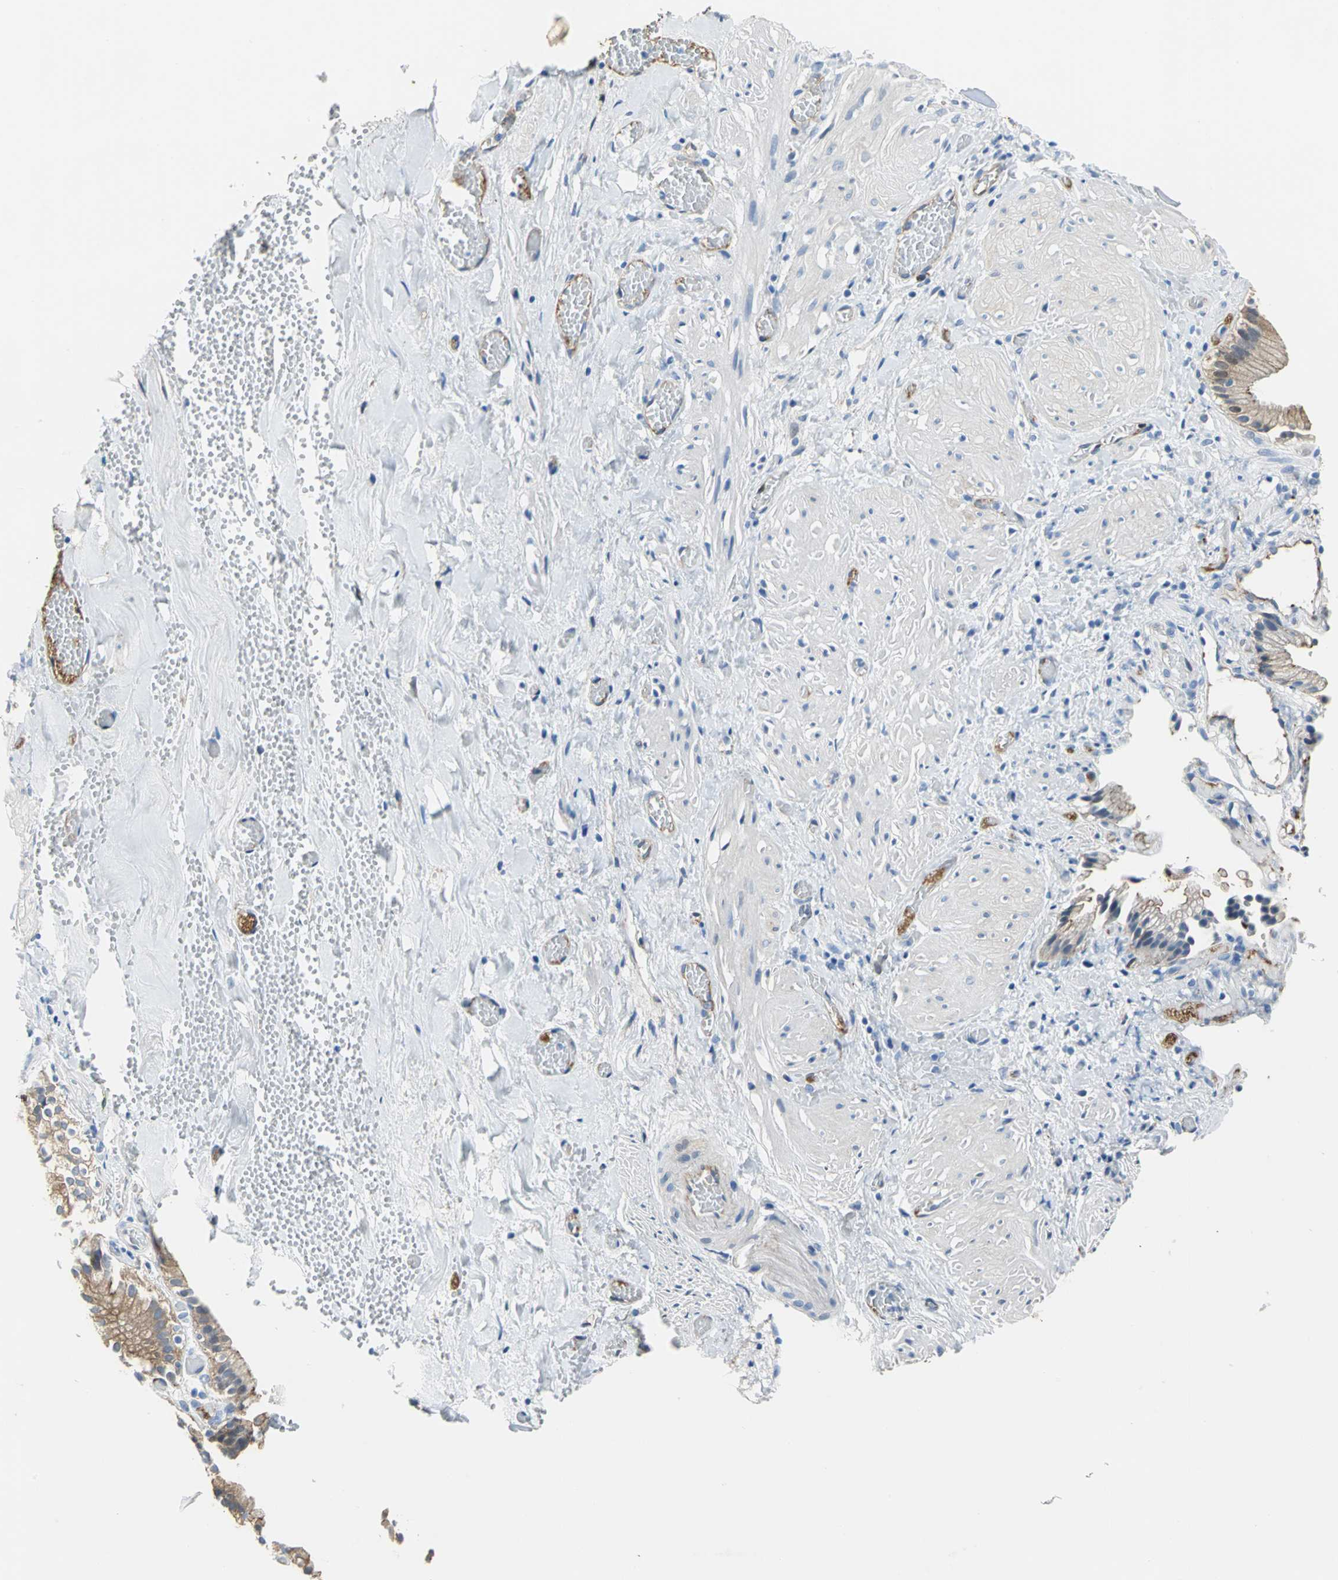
{"staining": {"intensity": "moderate", "quantity": ">75%", "location": "cytoplasmic/membranous"}, "tissue": "gallbladder", "cell_type": "Glandular cells", "image_type": "normal", "snomed": [{"axis": "morphology", "description": "Normal tissue, NOS"}, {"axis": "topography", "description": "Gallbladder"}], "caption": "Immunohistochemistry micrograph of normal gallbladder: human gallbladder stained using IHC reveals medium levels of moderate protein expression localized specifically in the cytoplasmic/membranous of glandular cells, appearing as a cytoplasmic/membranous brown color.", "gene": "ENSG00000285130", "patient": {"sex": "male", "age": 65}}